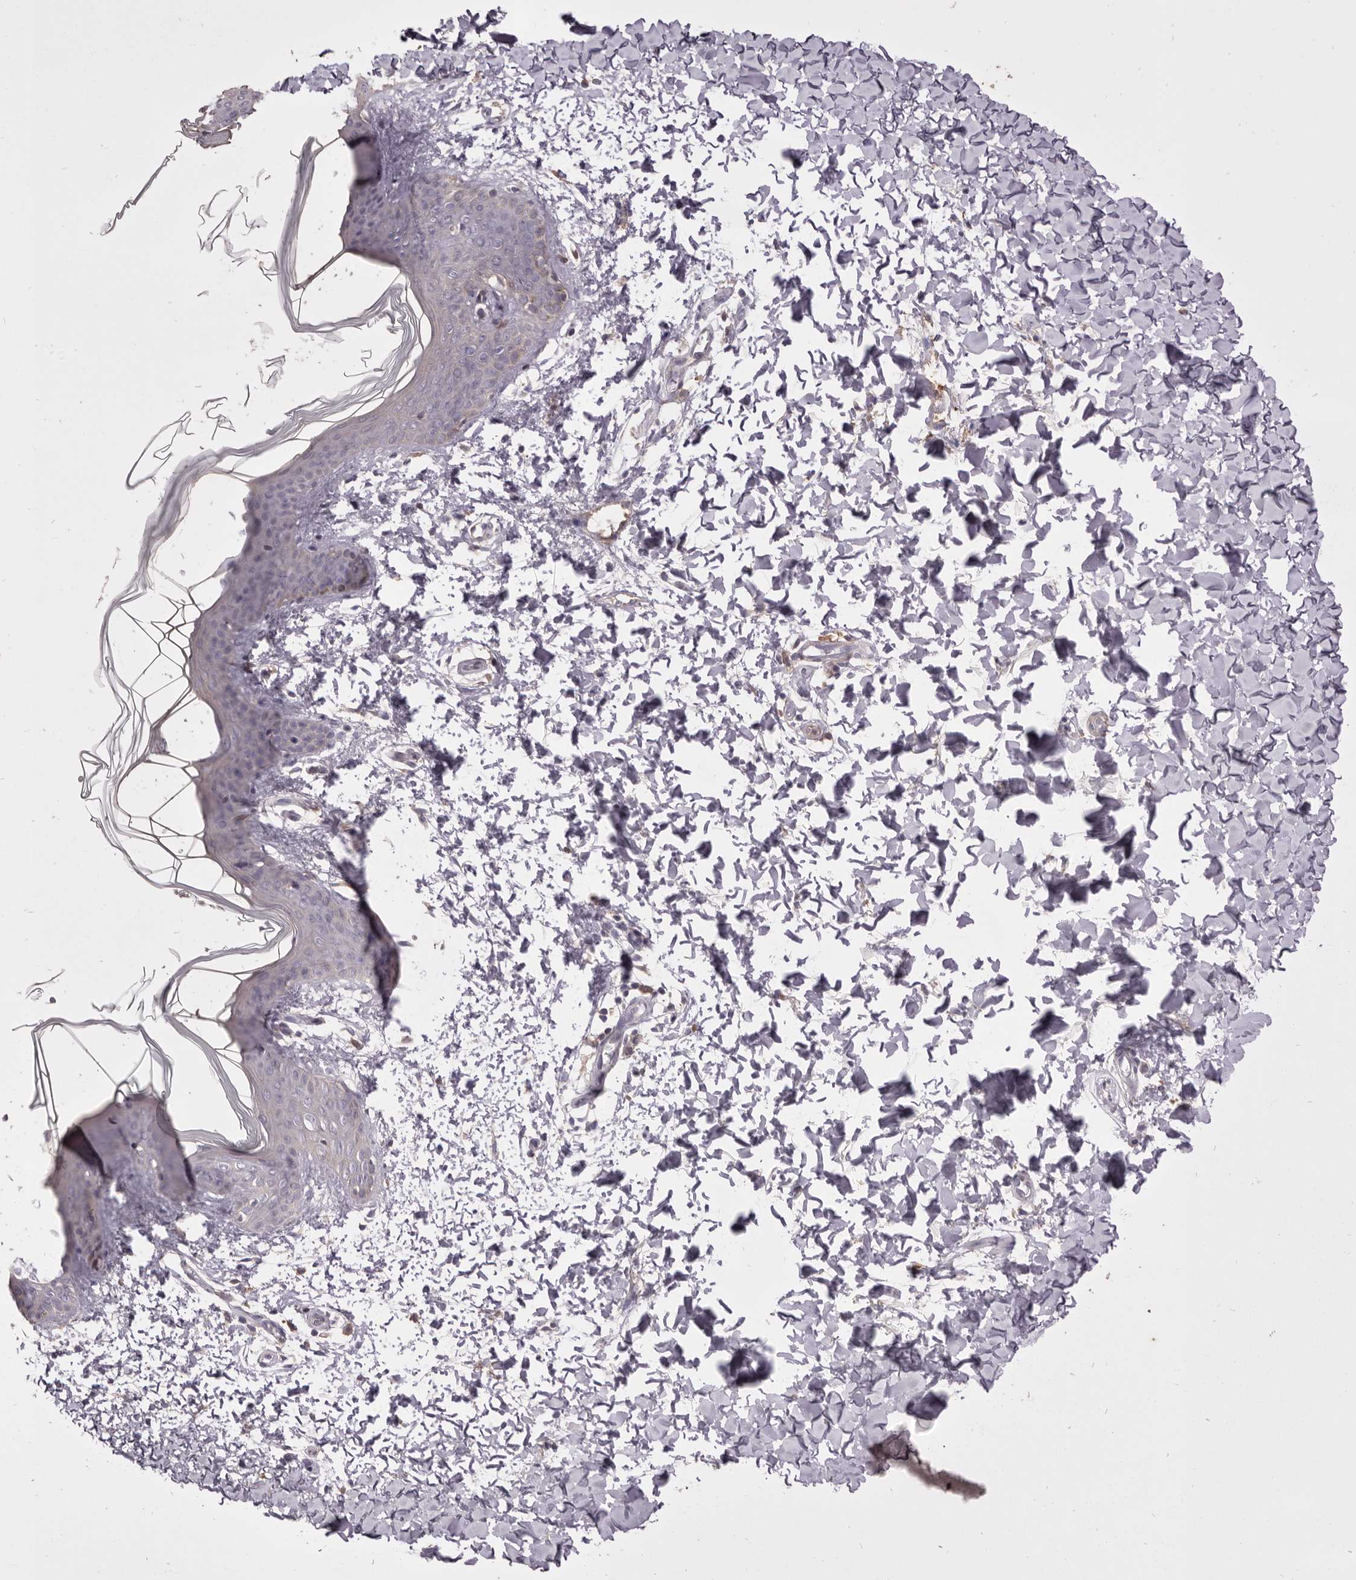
{"staining": {"intensity": "negative", "quantity": "none", "location": "none"}, "tissue": "skin", "cell_type": "Fibroblasts", "image_type": "normal", "snomed": [{"axis": "morphology", "description": "Normal tissue, NOS"}, {"axis": "topography", "description": "Skin"}], "caption": "Normal skin was stained to show a protein in brown. There is no significant staining in fibroblasts.", "gene": "HCAR2", "patient": {"sex": "female", "age": 17}}